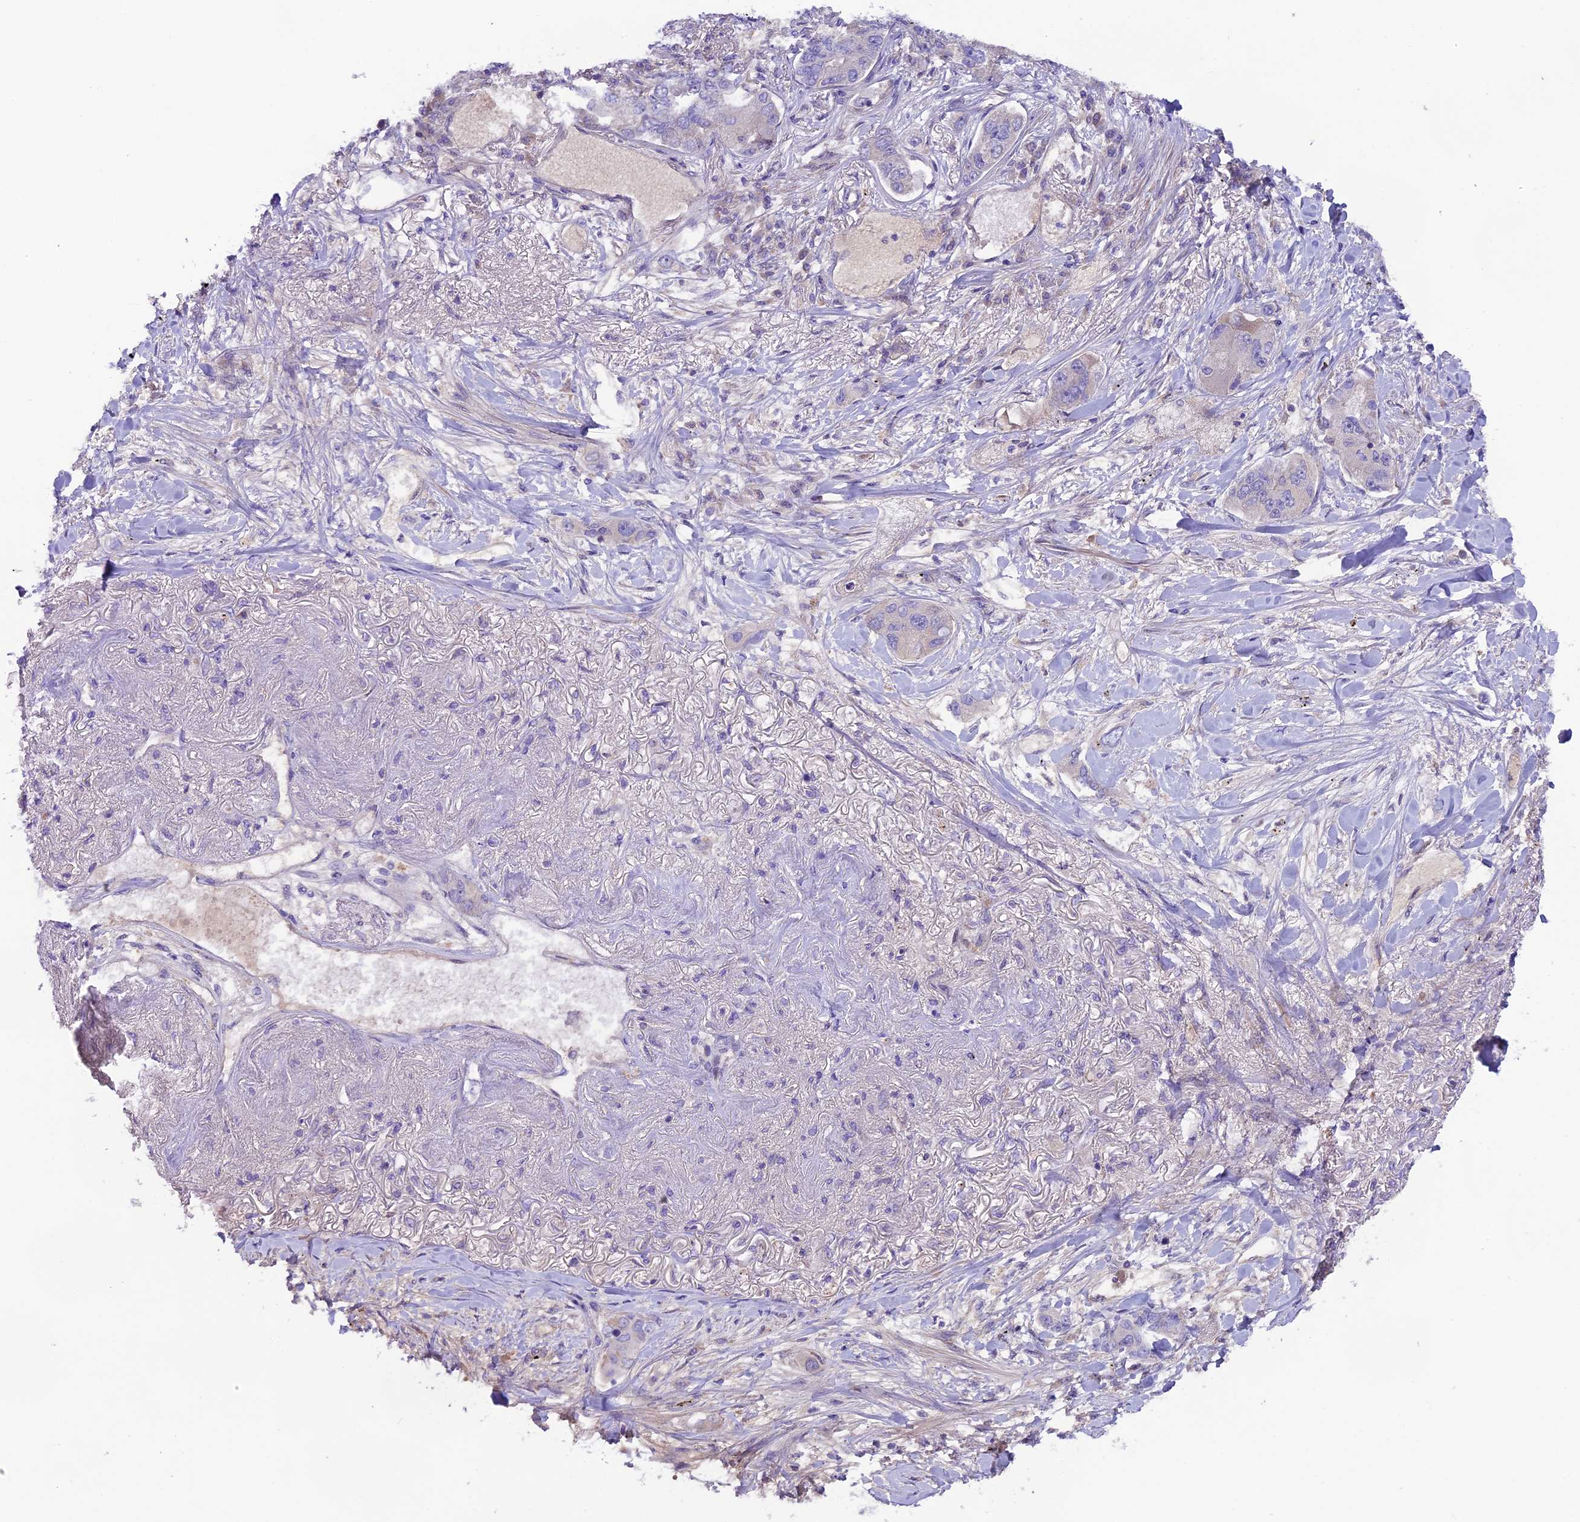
{"staining": {"intensity": "negative", "quantity": "none", "location": "none"}, "tissue": "lung cancer", "cell_type": "Tumor cells", "image_type": "cancer", "snomed": [{"axis": "morphology", "description": "Adenocarcinoma, NOS"}, {"axis": "topography", "description": "Lung"}], "caption": "A photomicrograph of lung cancer stained for a protein shows no brown staining in tumor cells. Brightfield microscopy of immunohistochemistry stained with DAB (3,3'-diaminobenzidine) (brown) and hematoxylin (blue), captured at high magnification.", "gene": "COG8", "patient": {"sex": "male", "age": 49}}